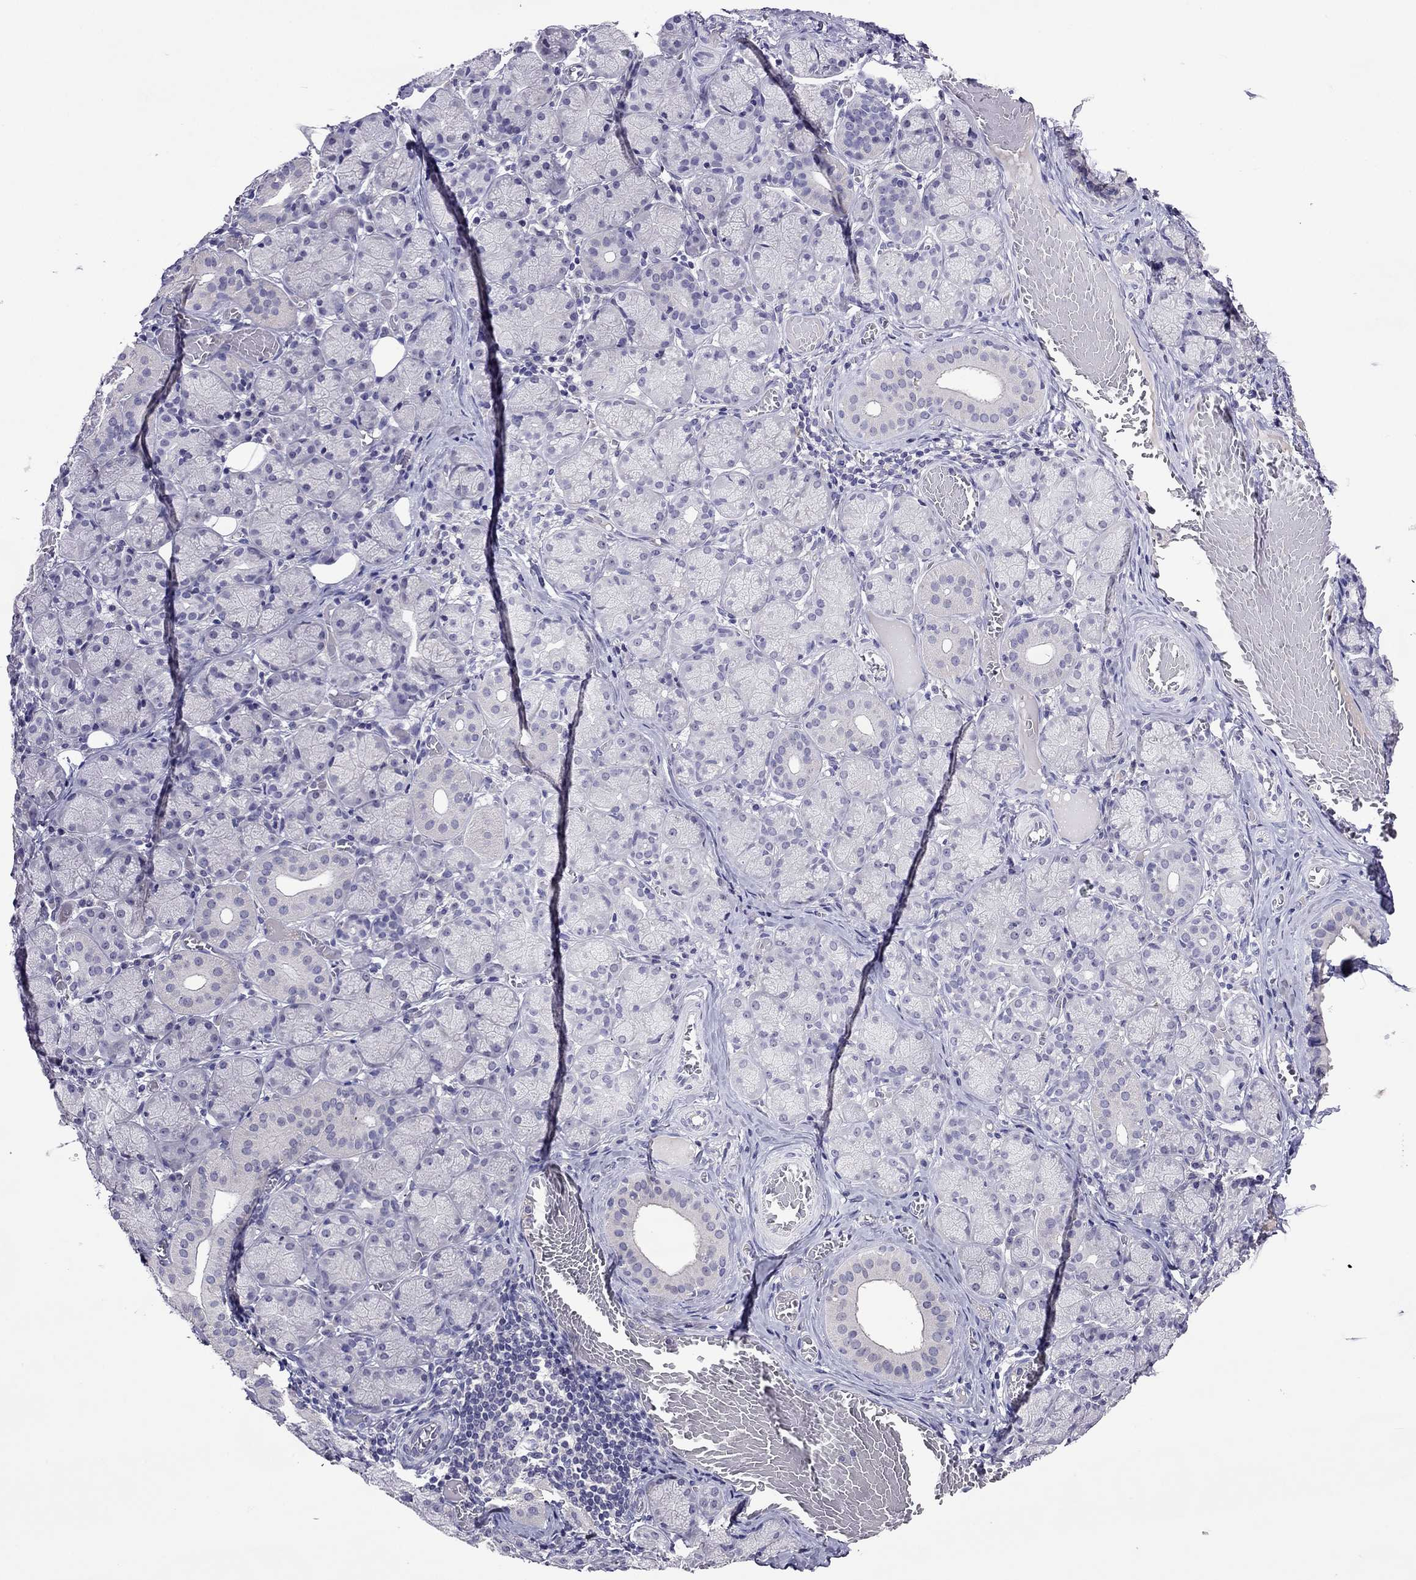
{"staining": {"intensity": "negative", "quantity": "none", "location": "none"}, "tissue": "salivary gland", "cell_type": "Glandular cells", "image_type": "normal", "snomed": [{"axis": "morphology", "description": "Normal tissue, NOS"}, {"axis": "topography", "description": "Salivary gland"}, {"axis": "topography", "description": "Peripheral nerve tissue"}], "caption": "An immunohistochemistry (IHC) image of normal salivary gland is shown. There is no staining in glandular cells of salivary gland.", "gene": "SPTBN4", "patient": {"sex": "female", "age": 24}}